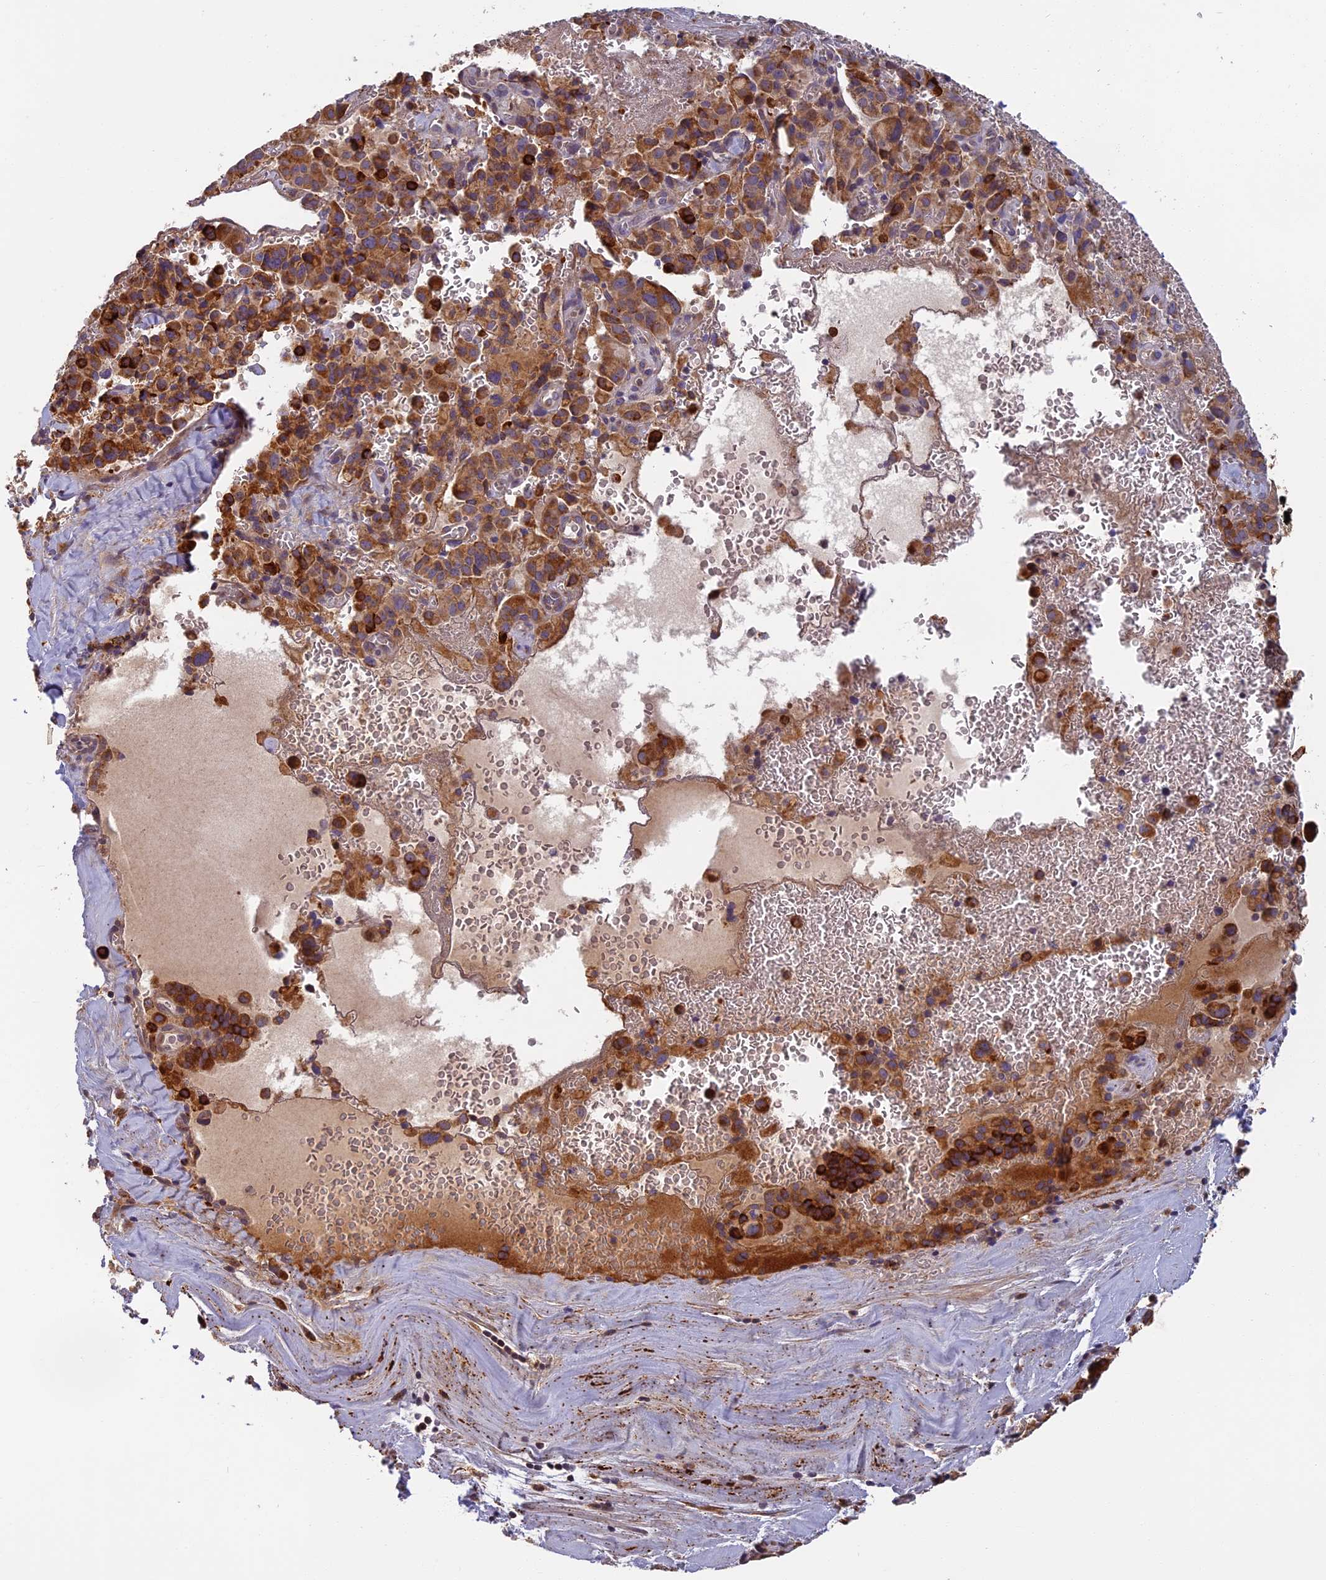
{"staining": {"intensity": "moderate", "quantity": ">75%", "location": "cytoplasmic/membranous"}, "tissue": "pancreatic cancer", "cell_type": "Tumor cells", "image_type": "cancer", "snomed": [{"axis": "morphology", "description": "Adenocarcinoma, NOS"}, {"axis": "topography", "description": "Pancreas"}], "caption": "Pancreatic cancer stained with a brown dye displays moderate cytoplasmic/membranous positive positivity in about >75% of tumor cells.", "gene": "EDAR", "patient": {"sex": "male", "age": 65}}